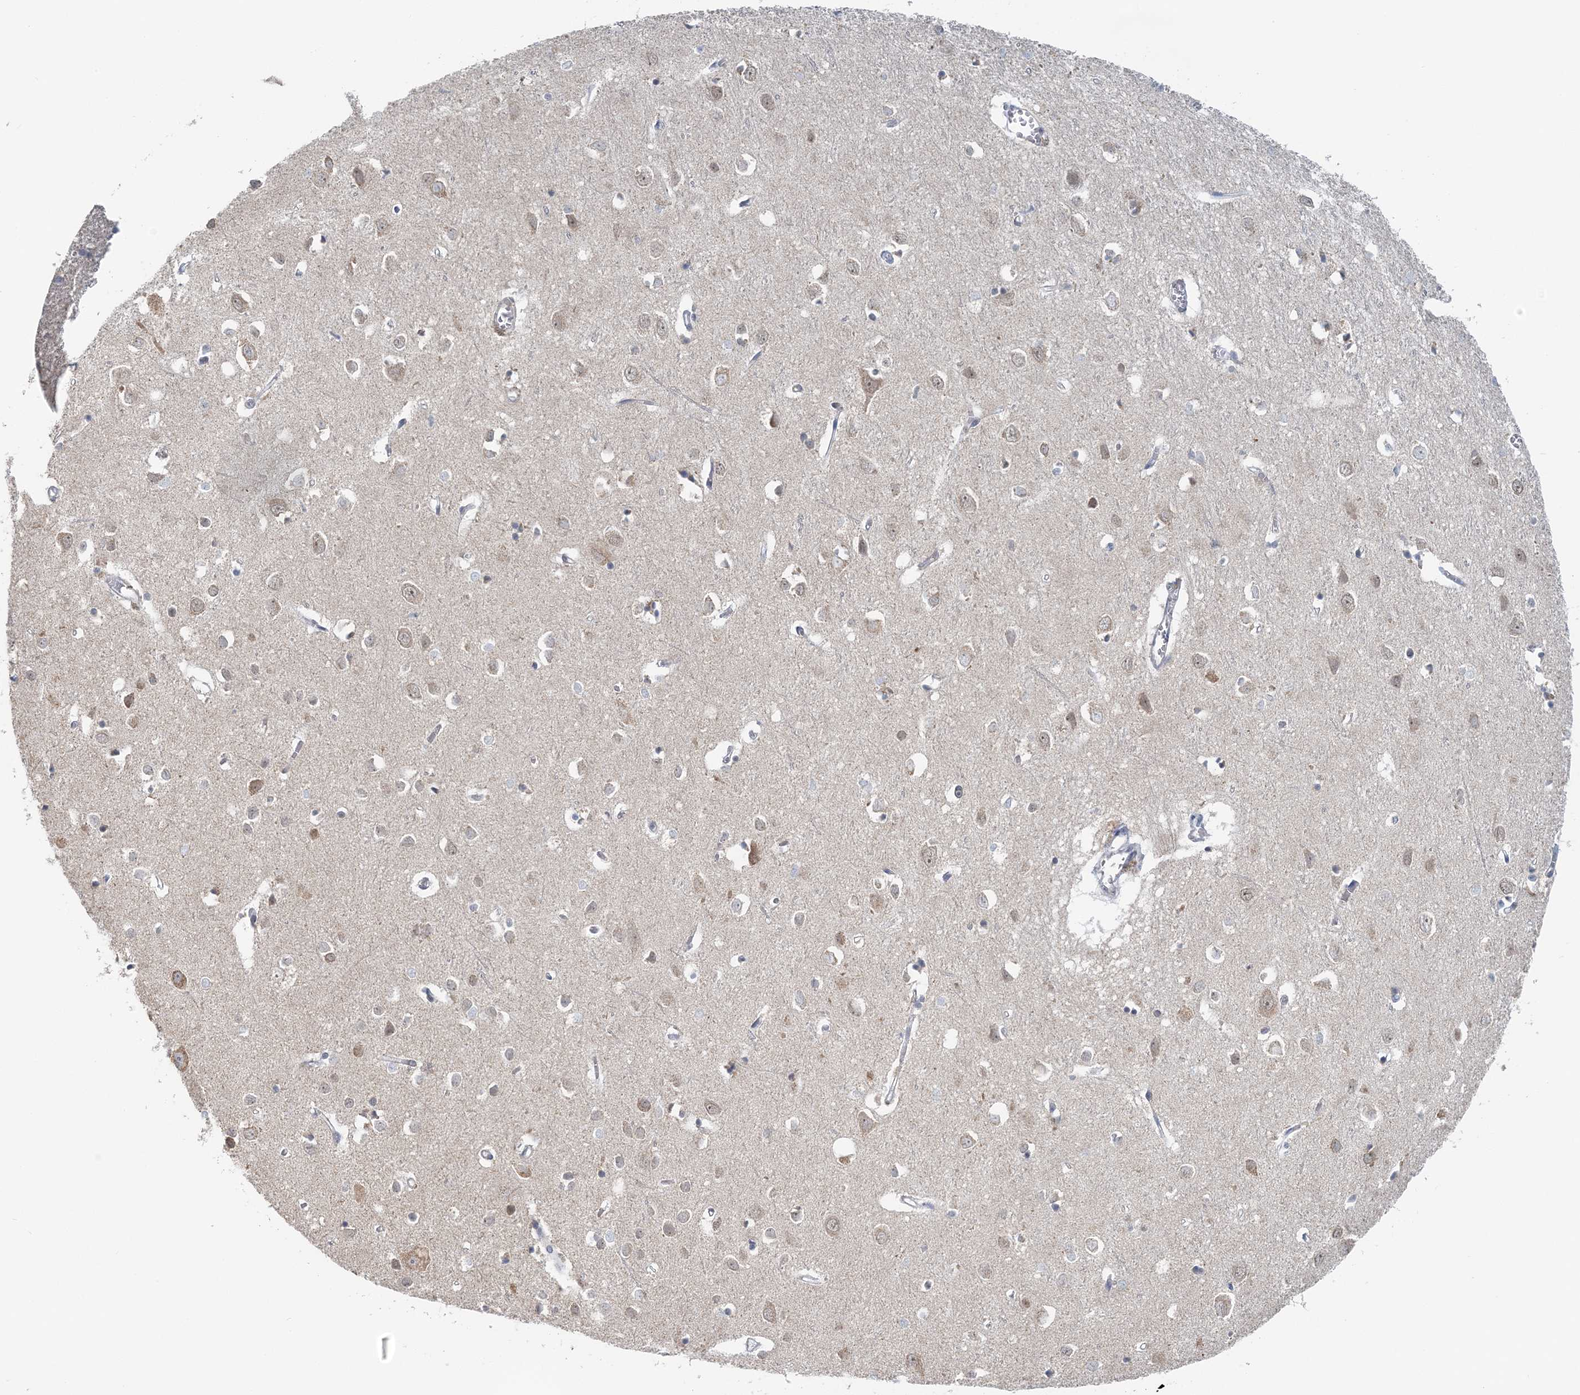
{"staining": {"intensity": "weak", "quantity": "<25%", "location": "cytoplasmic/membranous"}, "tissue": "cerebral cortex", "cell_type": "Endothelial cells", "image_type": "normal", "snomed": [{"axis": "morphology", "description": "Normal tissue, NOS"}, {"axis": "topography", "description": "Cerebral cortex"}], "caption": "A high-resolution image shows immunohistochemistry staining of normal cerebral cortex, which demonstrates no significant positivity in endothelial cells. The staining was performed using DAB to visualize the protein expression in brown, while the nuclei were stained in blue with hematoxylin (Magnification: 20x).", "gene": "RNF150", "patient": {"sex": "female", "age": 64}}